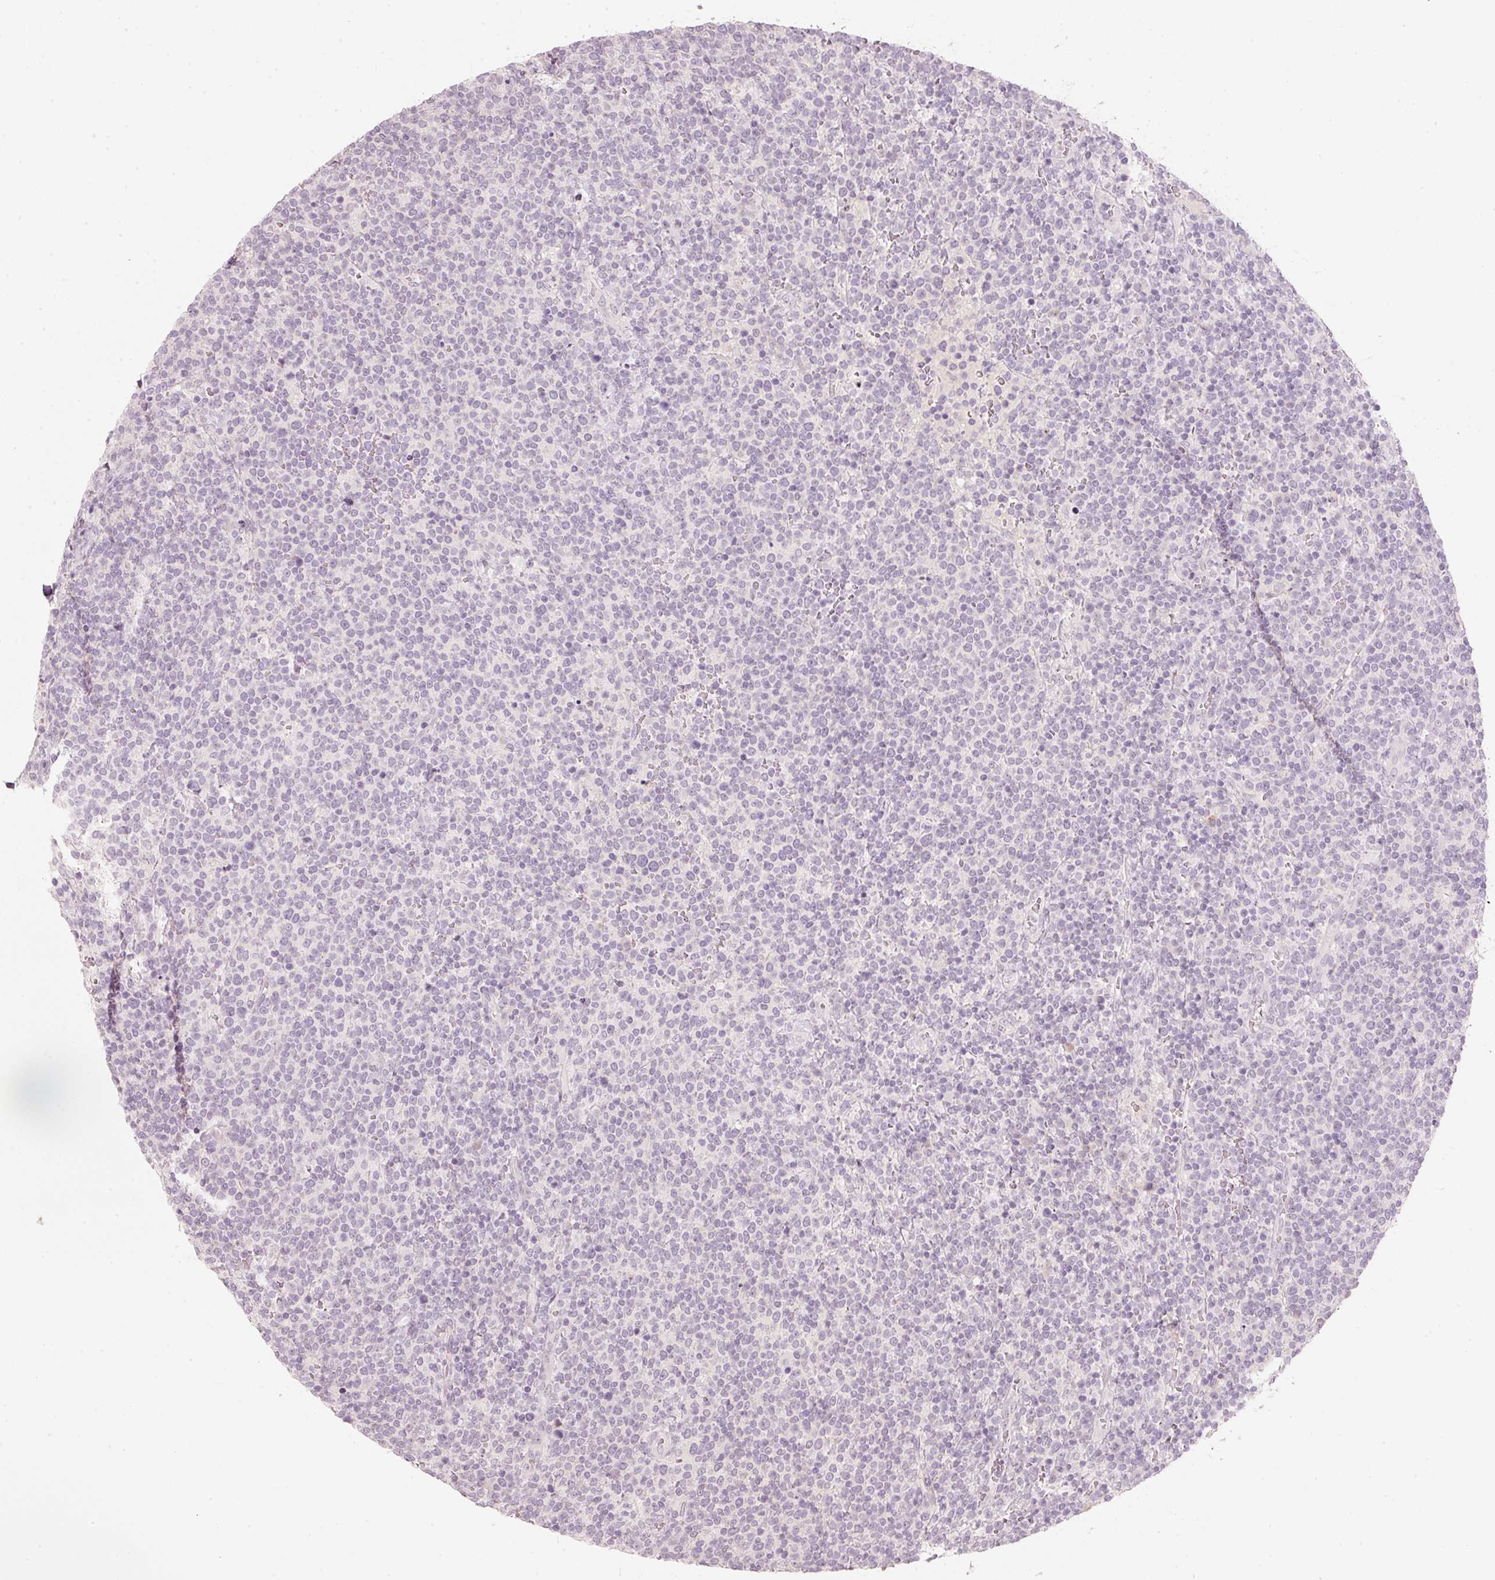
{"staining": {"intensity": "negative", "quantity": "none", "location": "none"}, "tissue": "lymphoma", "cell_type": "Tumor cells", "image_type": "cancer", "snomed": [{"axis": "morphology", "description": "Malignant lymphoma, non-Hodgkin's type, High grade"}, {"axis": "topography", "description": "Lymph node"}], "caption": "Histopathology image shows no protein expression in tumor cells of high-grade malignant lymphoma, non-Hodgkin's type tissue.", "gene": "STEAP1", "patient": {"sex": "male", "age": 61}}